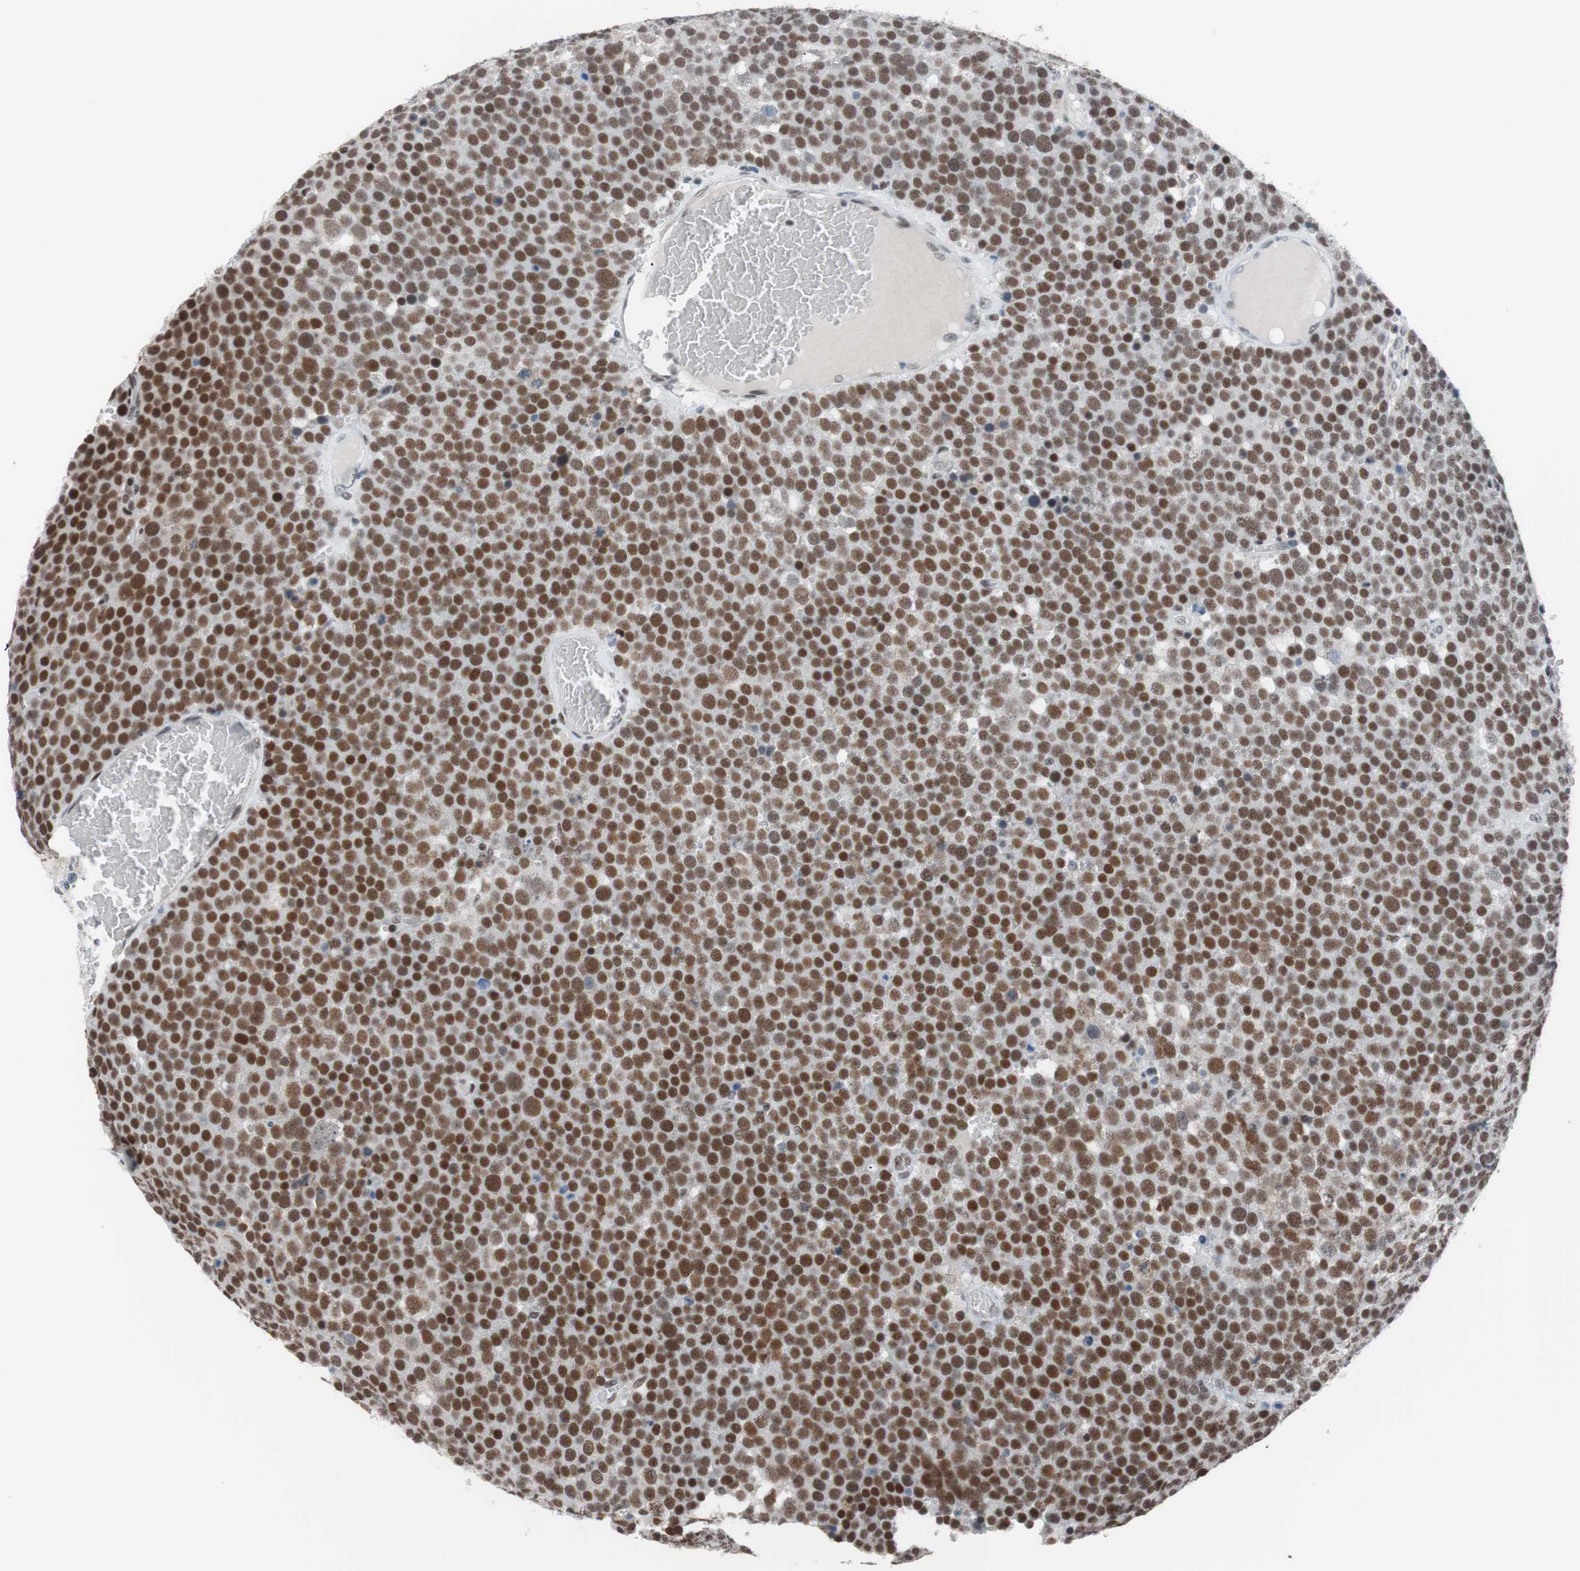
{"staining": {"intensity": "moderate", "quantity": ">75%", "location": "nuclear"}, "tissue": "testis cancer", "cell_type": "Tumor cells", "image_type": "cancer", "snomed": [{"axis": "morphology", "description": "Seminoma, NOS"}, {"axis": "topography", "description": "Testis"}], "caption": "Seminoma (testis) was stained to show a protein in brown. There is medium levels of moderate nuclear staining in approximately >75% of tumor cells.", "gene": "ARID1A", "patient": {"sex": "male", "age": 71}}